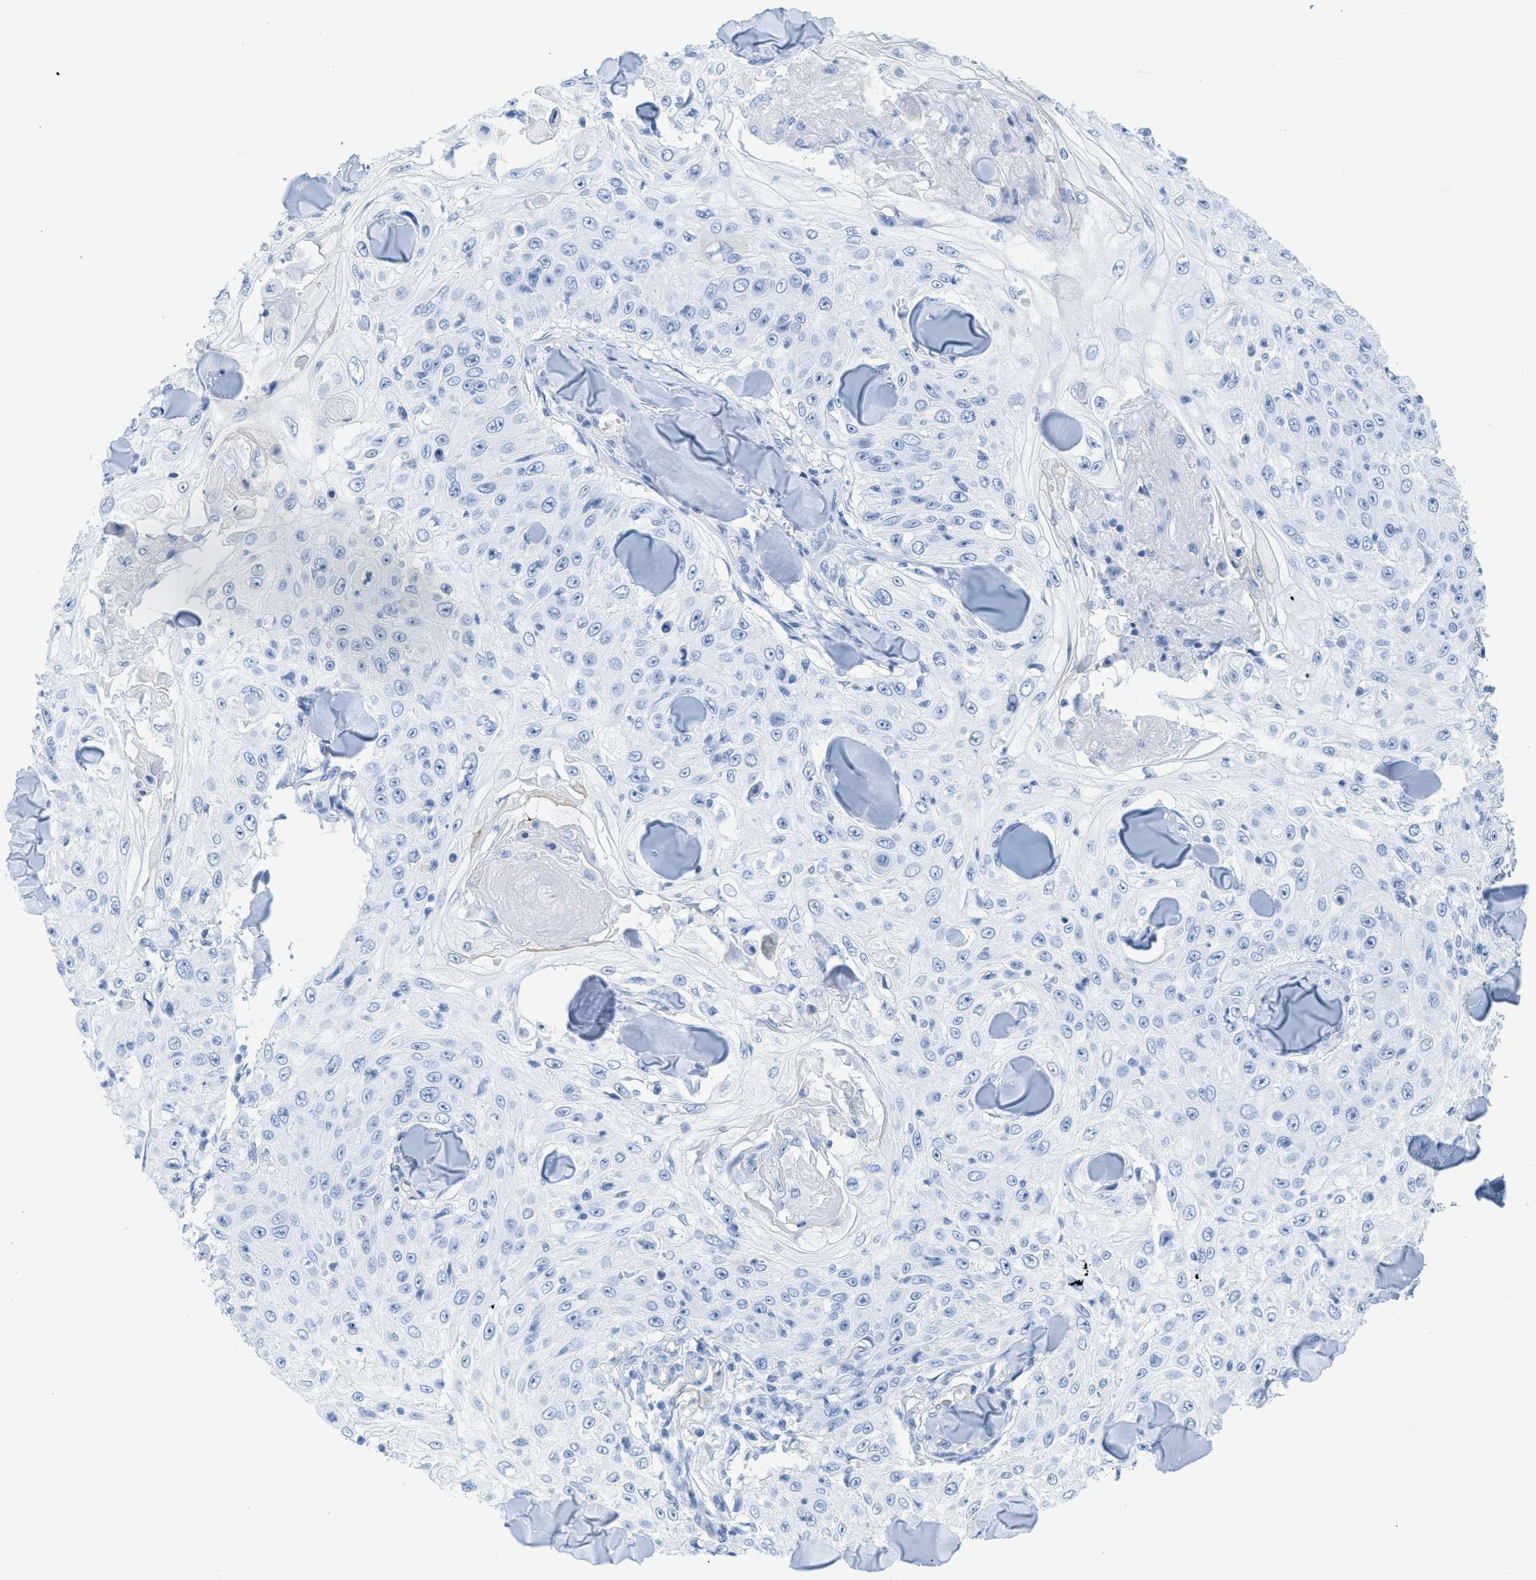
{"staining": {"intensity": "negative", "quantity": "none", "location": "none"}, "tissue": "skin cancer", "cell_type": "Tumor cells", "image_type": "cancer", "snomed": [{"axis": "morphology", "description": "Squamous cell carcinoma, NOS"}, {"axis": "topography", "description": "Skin"}], "caption": "This is a photomicrograph of immunohistochemistry (IHC) staining of skin cancer, which shows no positivity in tumor cells.", "gene": "ASGR1", "patient": {"sex": "male", "age": 86}}